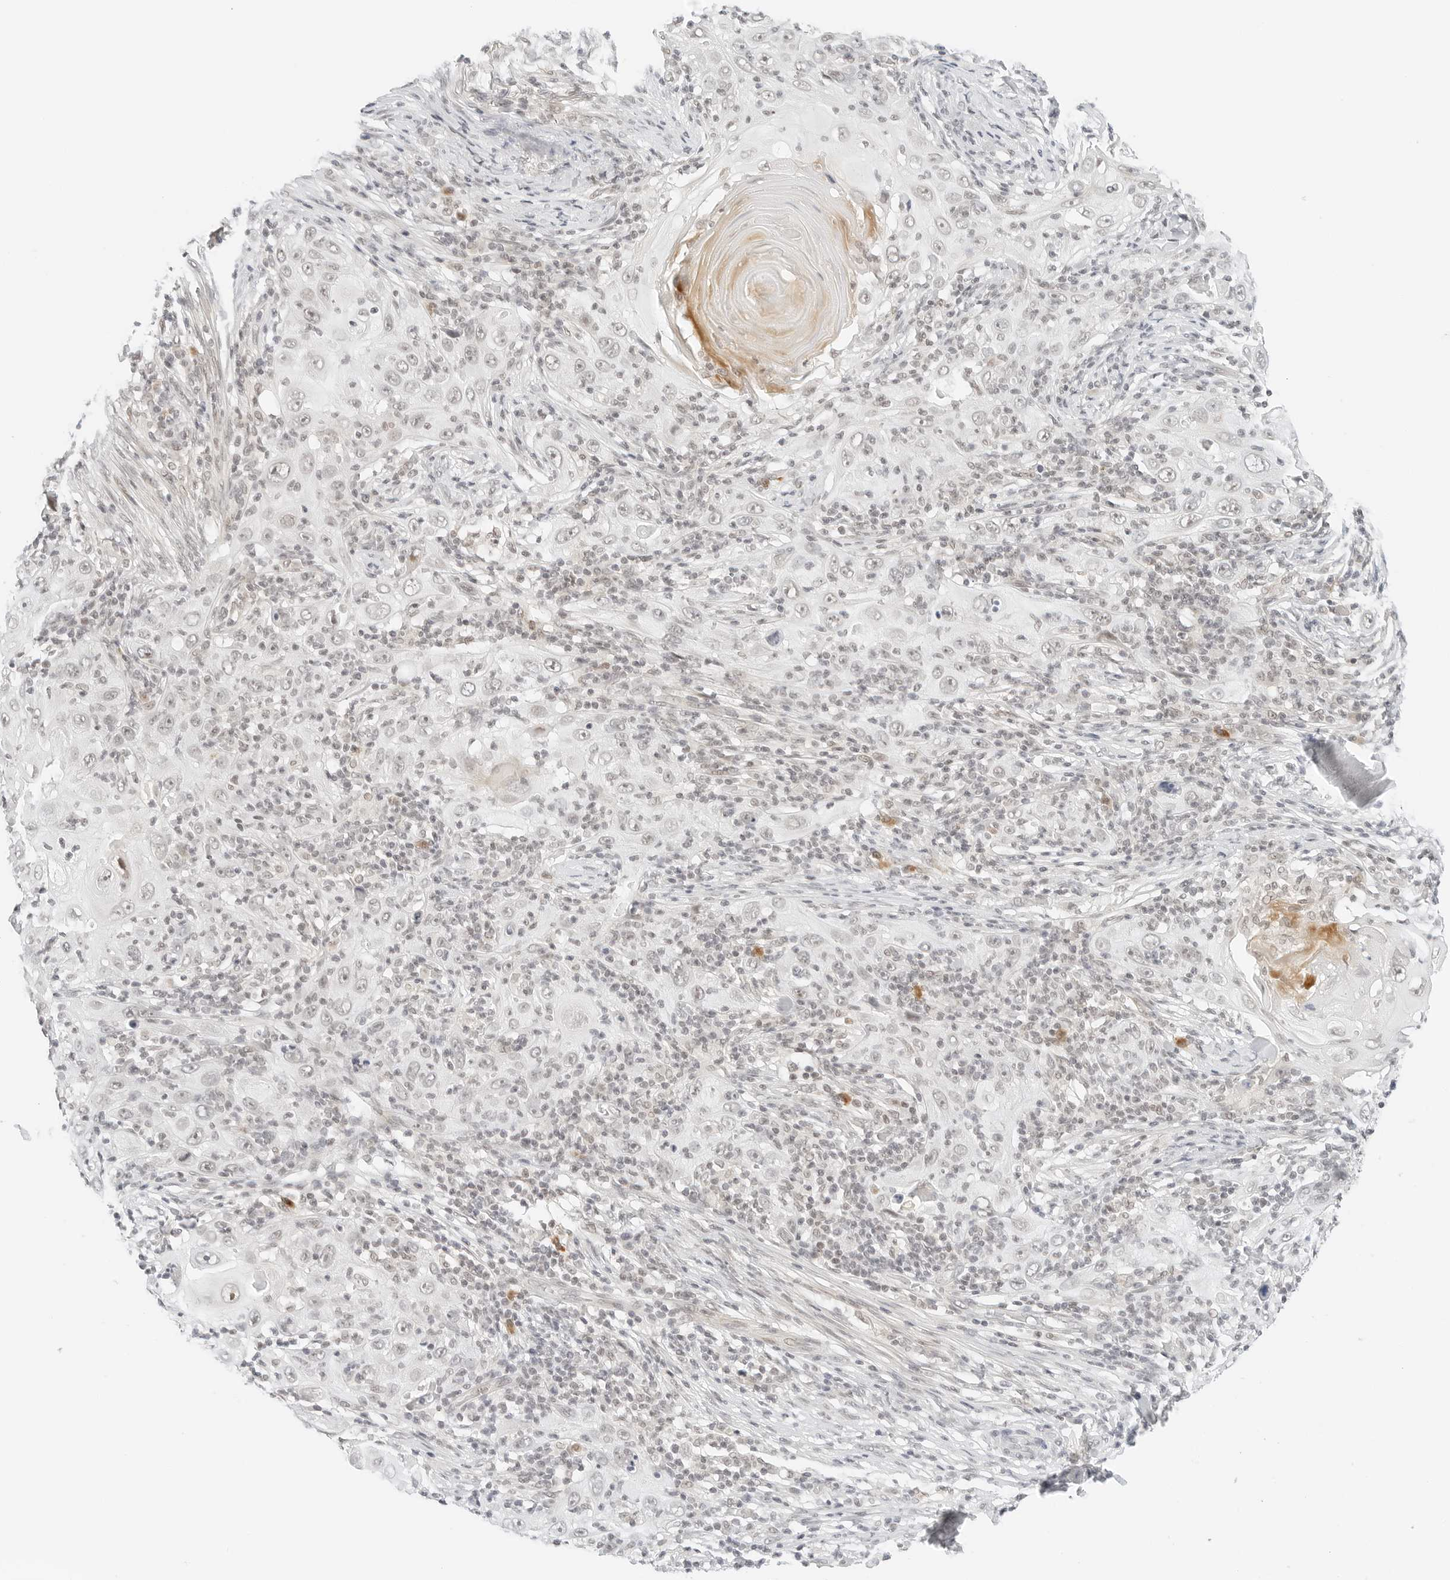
{"staining": {"intensity": "negative", "quantity": "none", "location": "none"}, "tissue": "skin cancer", "cell_type": "Tumor cells", "image_type": "cancer", "snomed": [{"axis": "morphology", "description": "Squamous cell carcinoma, NOS"}, {"axis": "topography", "description": "Skin"}], "caption": "IHC of human skin cancer (squamous cell carcinoma) demonstrates no positivity in tumor cells. (IHC, brightfield microscopy, high magnification).", "gene": "NEO1", "patient": {"sex": "female", "age": 88}}